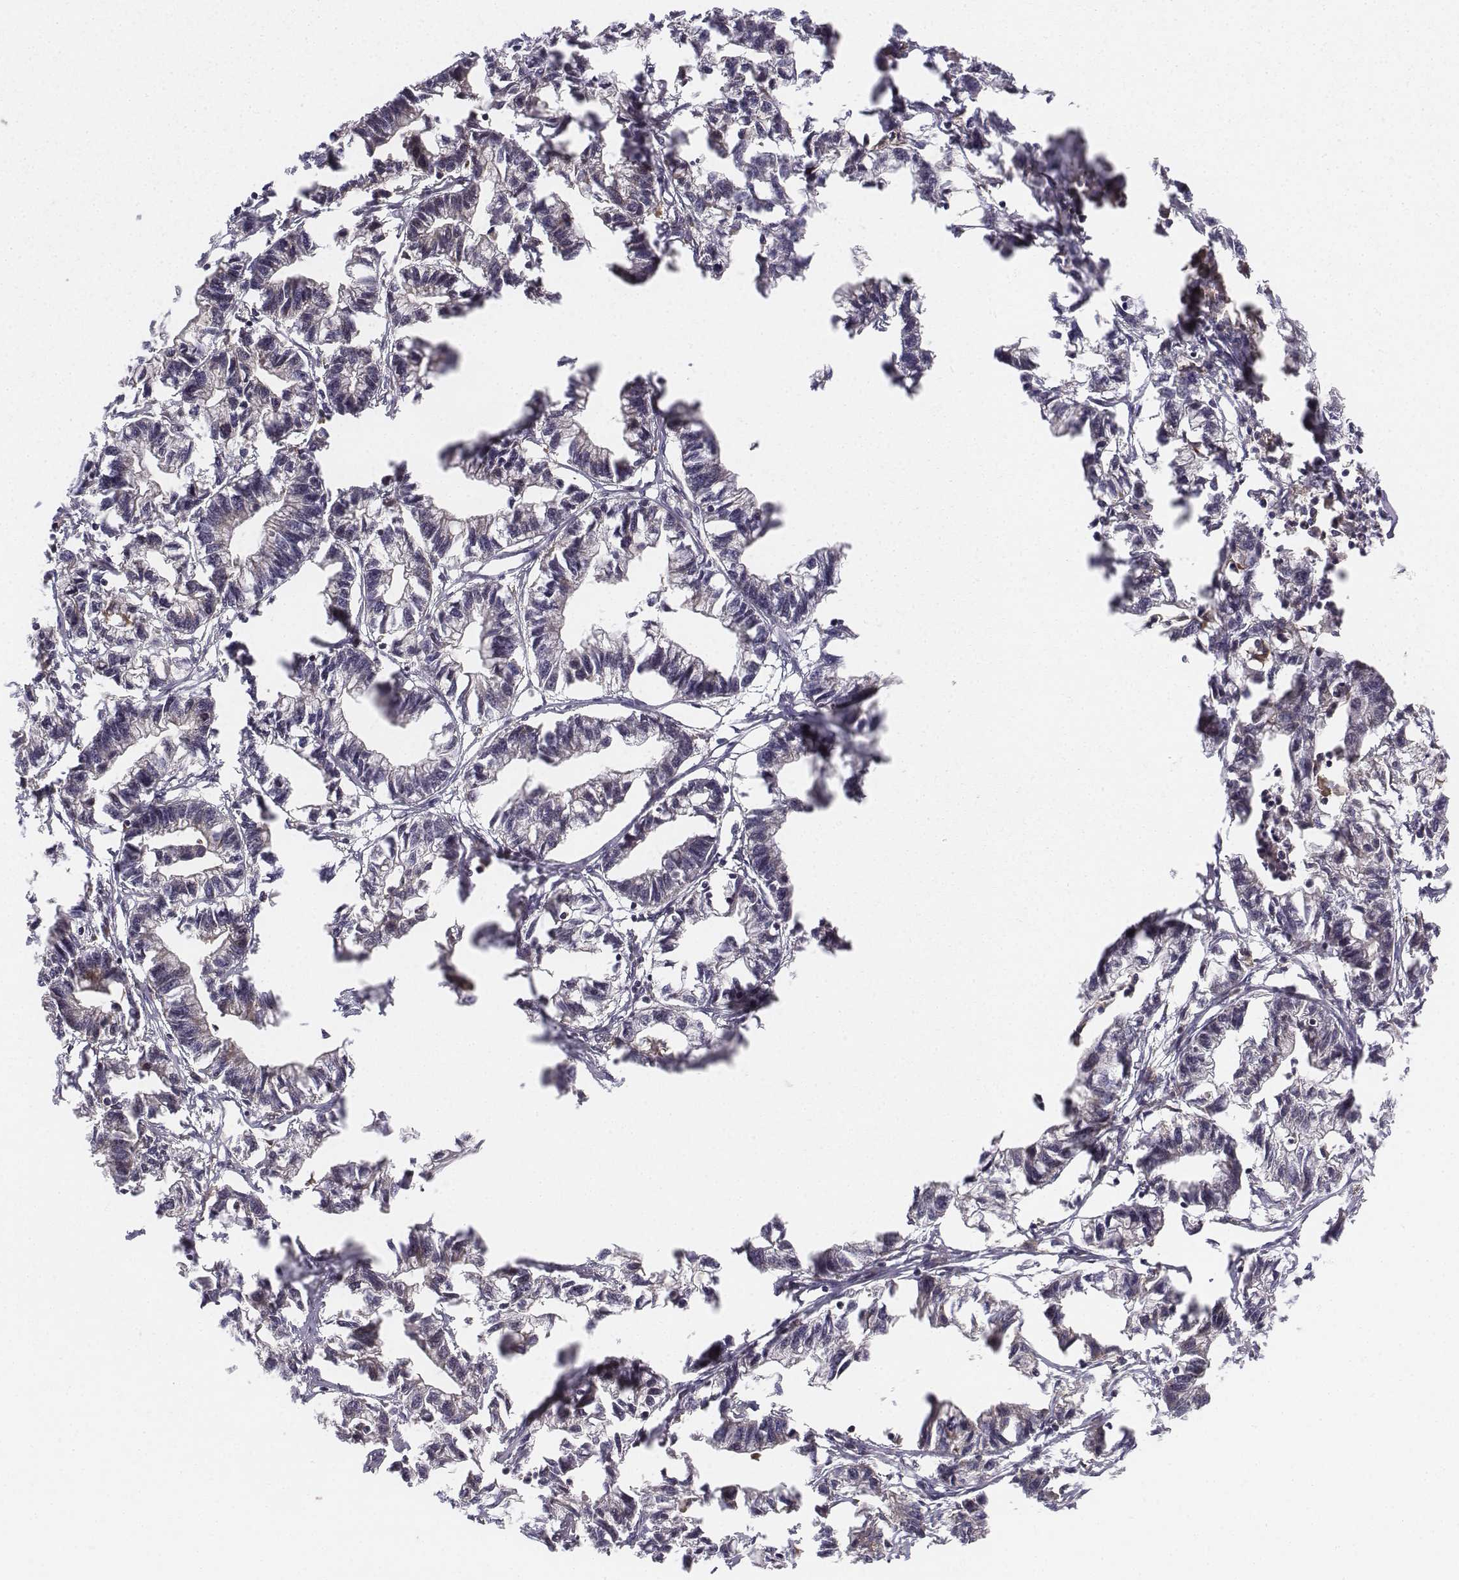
{"staining": {"intensity": "negative", "quantity": "none", "location": "none"}, "tissue": "stomach cancer", "cell_type": "Tumor cells", "image_type": "cancer", "snomed": [{"axis": "morphology", "description": "Adenocarcinoma, NOS"}, {"axis": "topography", "description": "Stomach"}], "caption": "Human stomach adenocarcinoma stained for a protein using immunohistochemistry (IHC) reveals no expression in tumor cells.", "gene": "ZFYVE19", "patient": {"sex": "male", "age": 83}}